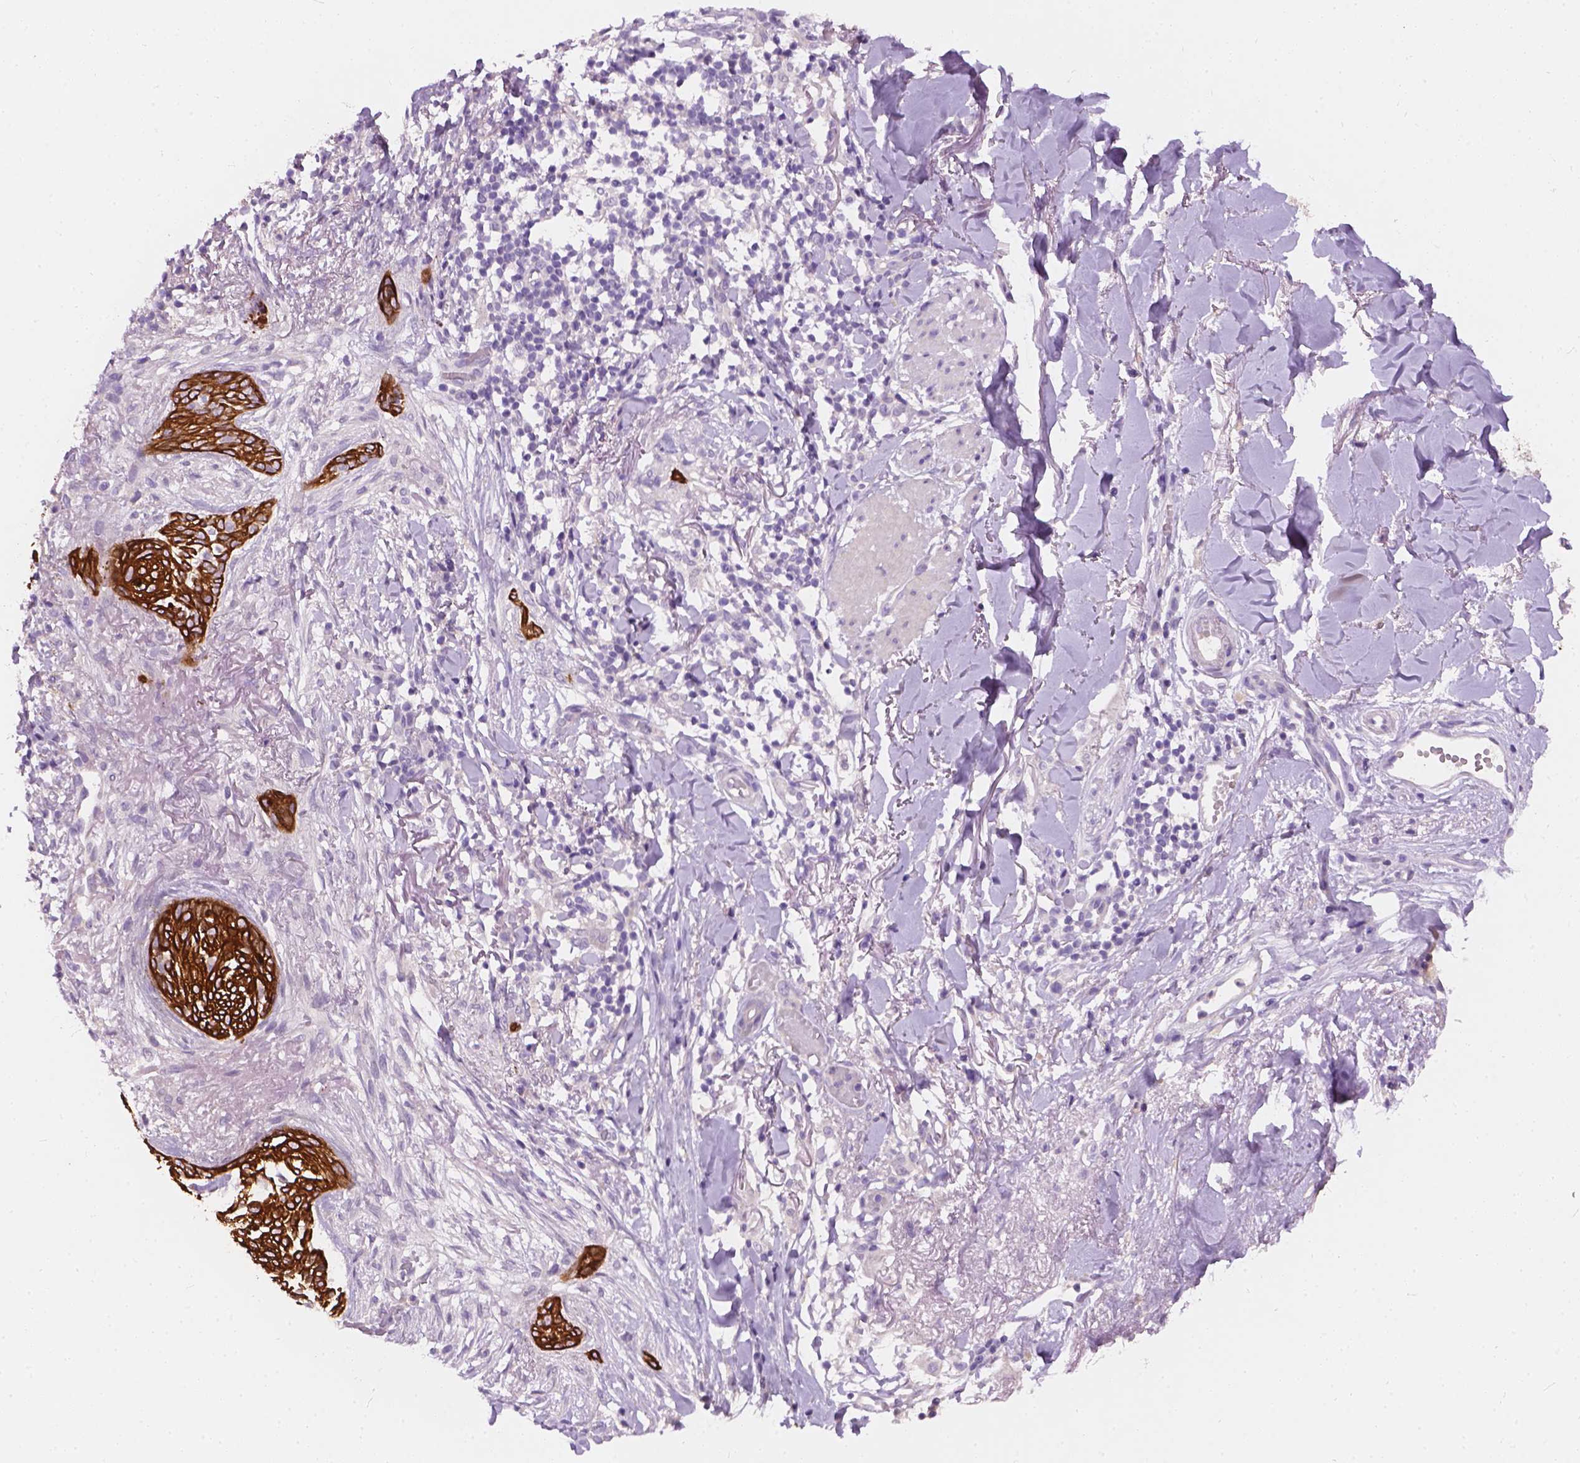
{"staining": {"intensity": "strong", "quantity": ">75%", "location": "cytoplasmic/membranous"}, "tissue": "skin cancer", "cell_type": "Tumor cells", "image_type": "cancer", "snomed": [{"axis": "morphology", "description": "Normal tissue, NOS"}, {"axis": "morphology", "description": "Basal cell carcinoma"}, {"axis": "topography", "description": "Skin"}], "caption": "The image demonstrates staining of skin basal cell carcinoma, revealing strong cytoplasmic/membranous protein staining (brown color) within tumor cells.", "gene": "KRT17", "patient": {"sex": "male", "age": 84}}